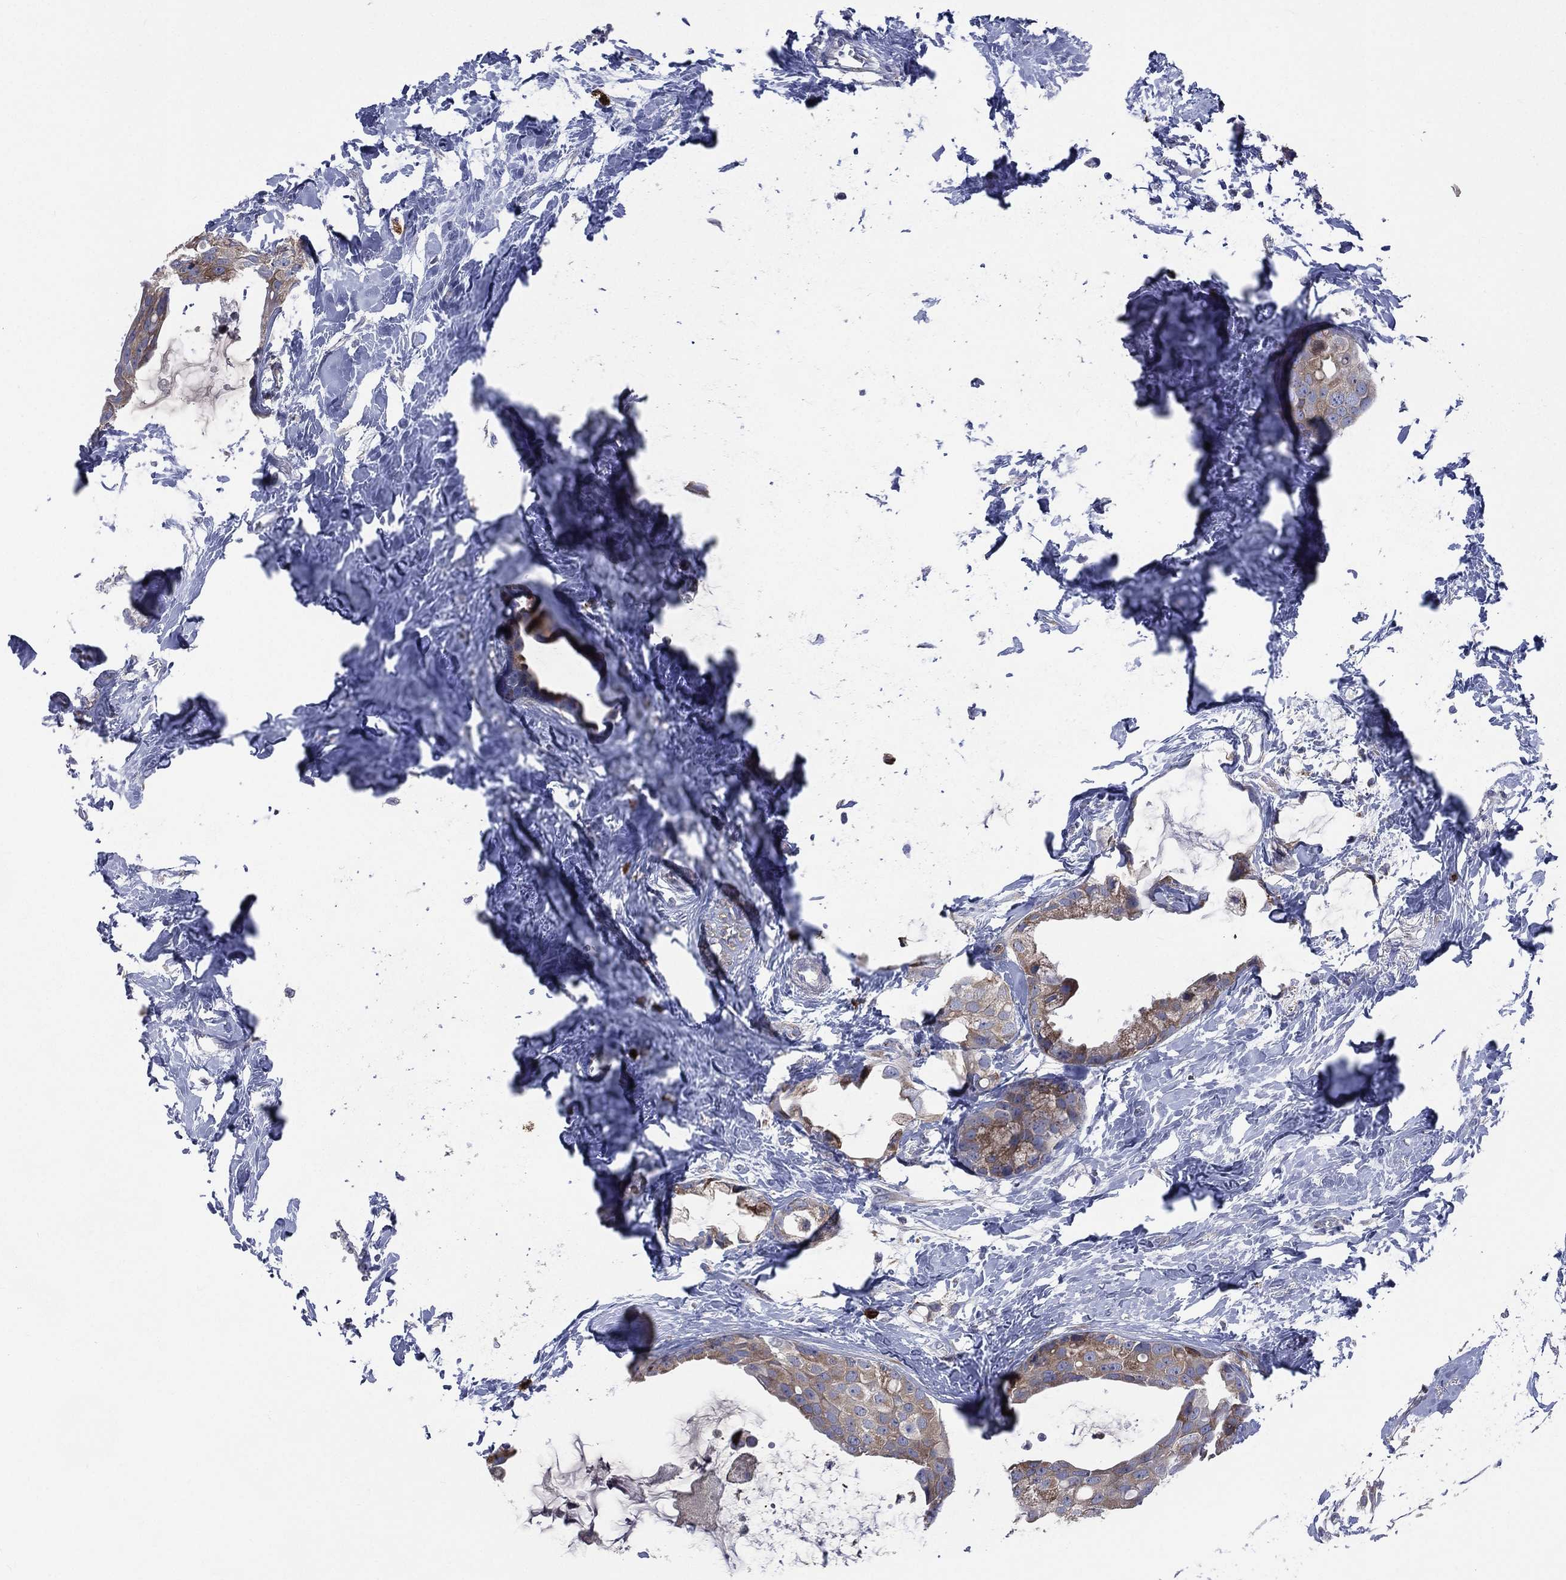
{"staining": {"intensity": "moderate", "quantity": ">75%", "location": "cytoplasmic/membranous"}, "tissue": "breast cancer", "cell_type": "Tumor cells", "image_type": "cancer", "snomed": [{"axis": "morphology", "description": "Duct carcinoma"}, {"axis": "topography", "description": "Breast"}], "caption": "Invasive ductal carcinoma (breast) stained for a protein exhibits moderate cytoplasmic/membranous positivity in tumor cells.", "gene": "CCDC159", "patient": {"sex": "female", "age": 45}}